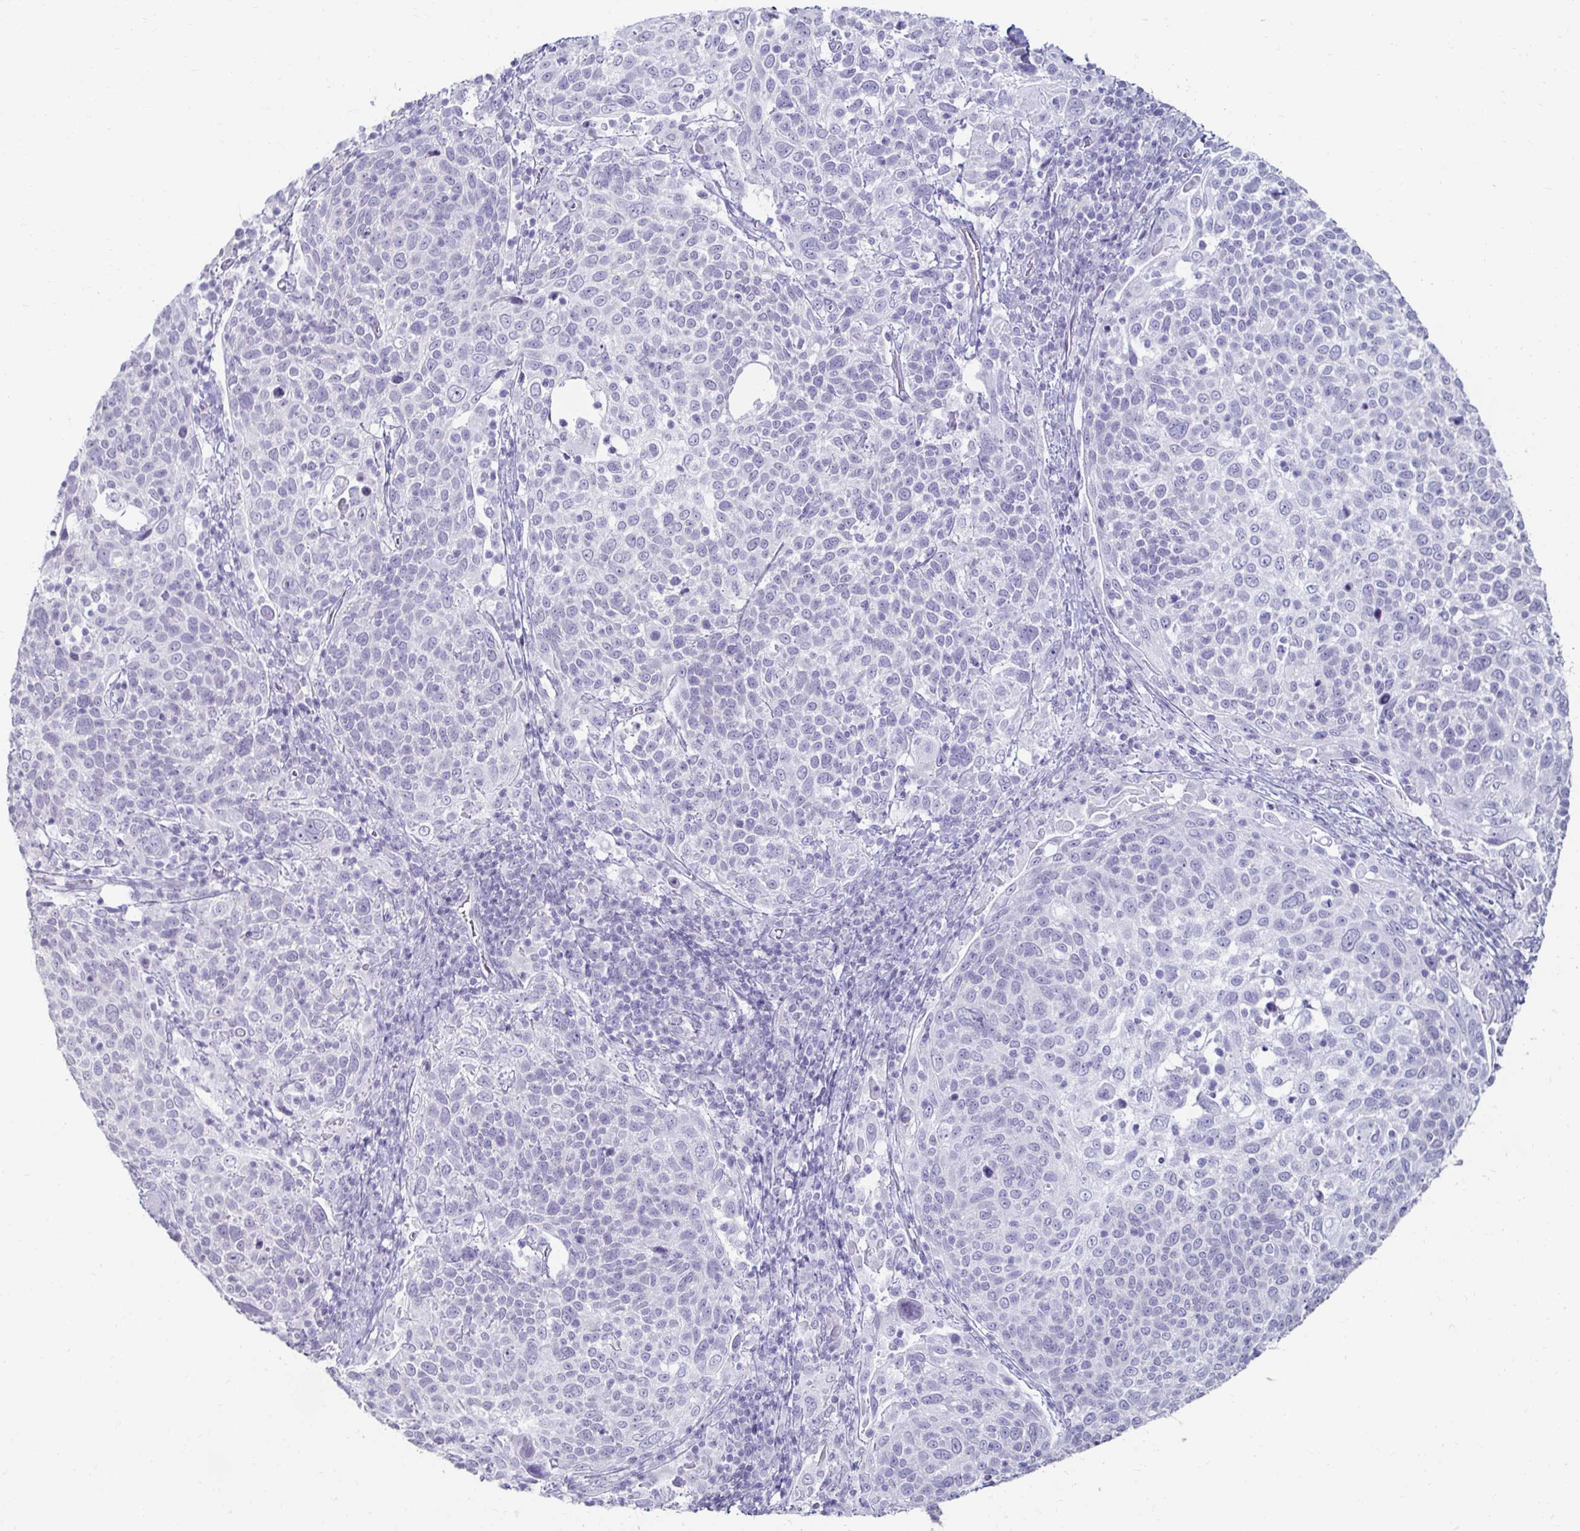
{"staining": {"intensity": "negative", "quantity": "none", "location": "none"}, "tissue": "cervical cancer", "cell_type": "Tumor cells", "image_type": "cancer", "snomed": [{"axis": "morphology", "description": "Squamous cell carcinoma, NOS"}, {"axis": "topography", "description": "Cervix"}], "caption": "A high-resolution histopathology image shows IHC staining of cervical cancer, which displays no significant staining in tumor cells. (Stains: DAB (3,3'-diaminobenzidine) immunohistochemistry with hematoxylin counter stain, Microscopy: brightfield microscopy at high magnification).", "gene": "TOMM34", "patient": {"sex": "female", "age": 61}}